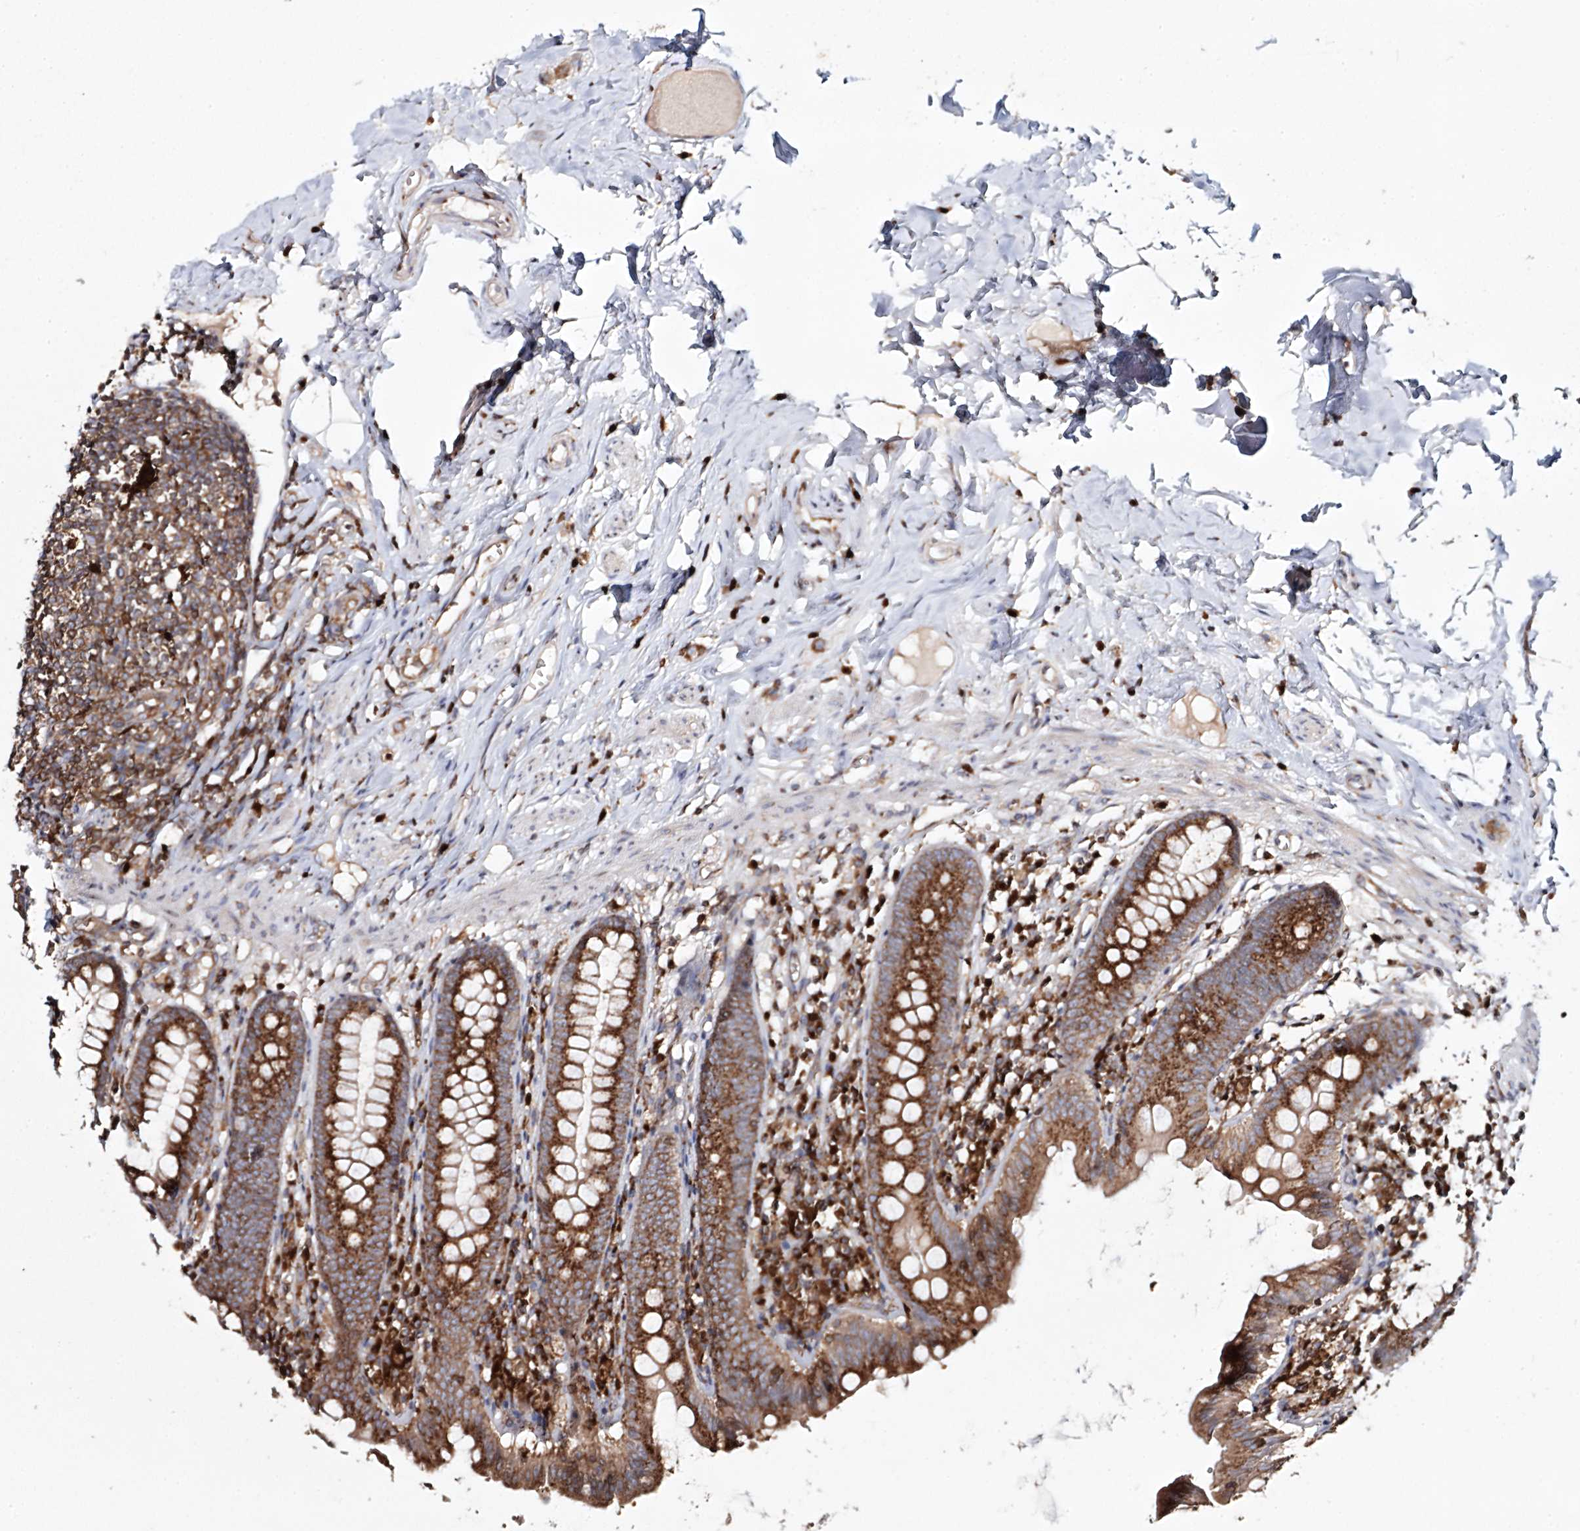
{"staining": {"intensity": "strong", "quantity": ">75%", "location": "cytoplasmic/membranous"}, "tissue": "appendix", "cell_type": "Glandular cells", "image_type": "normal", "snomed": [{"axis": "morphology", "description": "Normal tissue, NOS"}, {"axis": "topography", "description": "Appendix"}], "caption": "A high amount of strong cytoplasmic/membranous staining is identified in about >75% of glandular cells in normal appendix.", "gene": "ARCN1", "patient": {"sex": "male", "age": 52}}